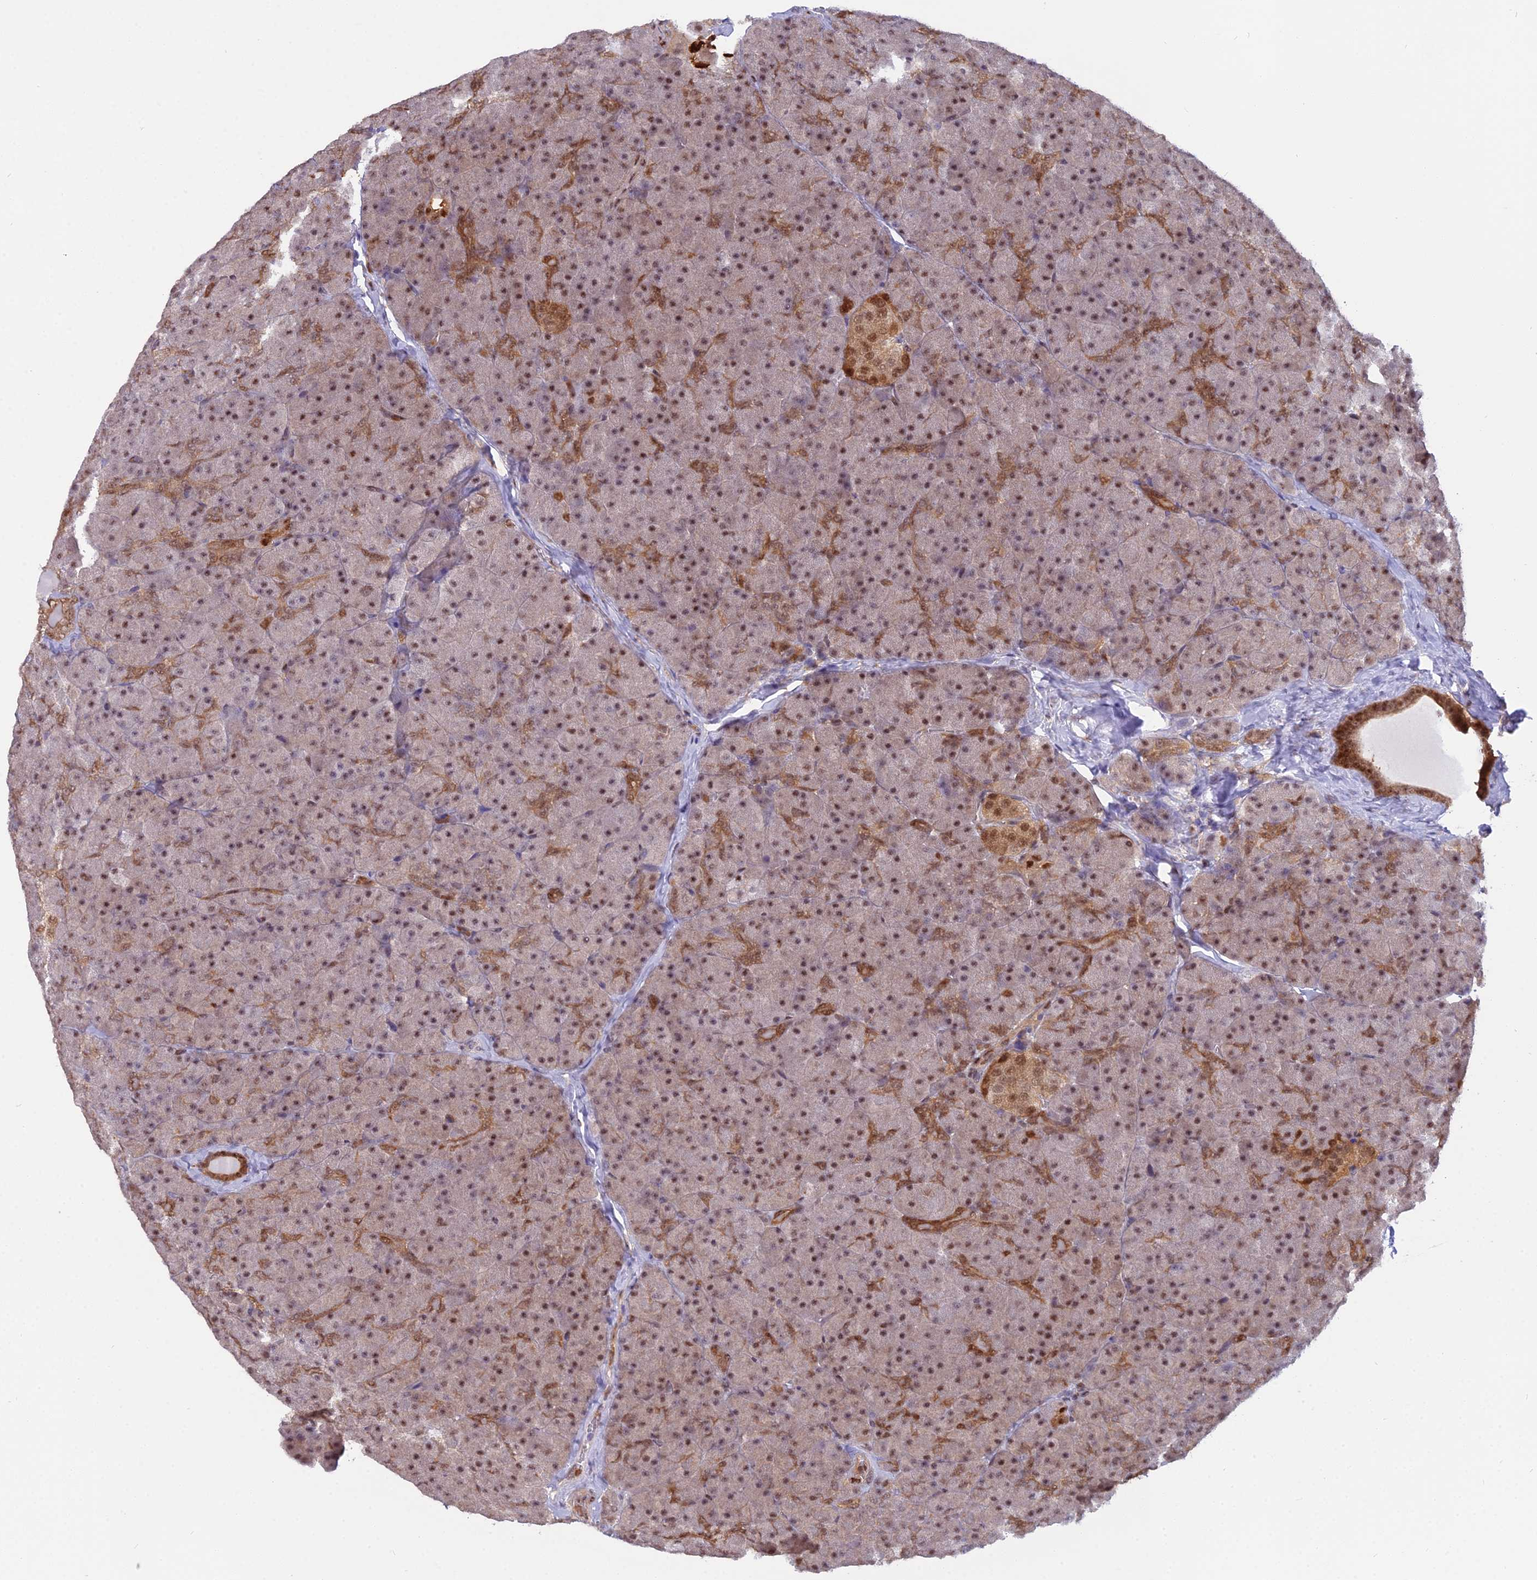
{"staining": {"intensity": "moderate", "quantity": ">75%", "location": "cytoplasmic/membranous,nuclear"}, "tissue": "pancreas", "cell_type": "Exocrine glandular cells", "image_type": "normal", "snomed": [{"axis": "morphology", "description": "Normal tissue, NOS"}, {"axis": "topography", "description": "Pancreas"}], "caption": "IHC of unremarkable human pancreas shows medium levels of moderate cytoplasmic/membranous,nuclear staining in approximately >75% of exocrine glandular cells. (brown staining indicates protein expression, while blue staining denotes nuclei).", "gene": "NPEPL1", "patient": {"sex": "male", "age": 36}}